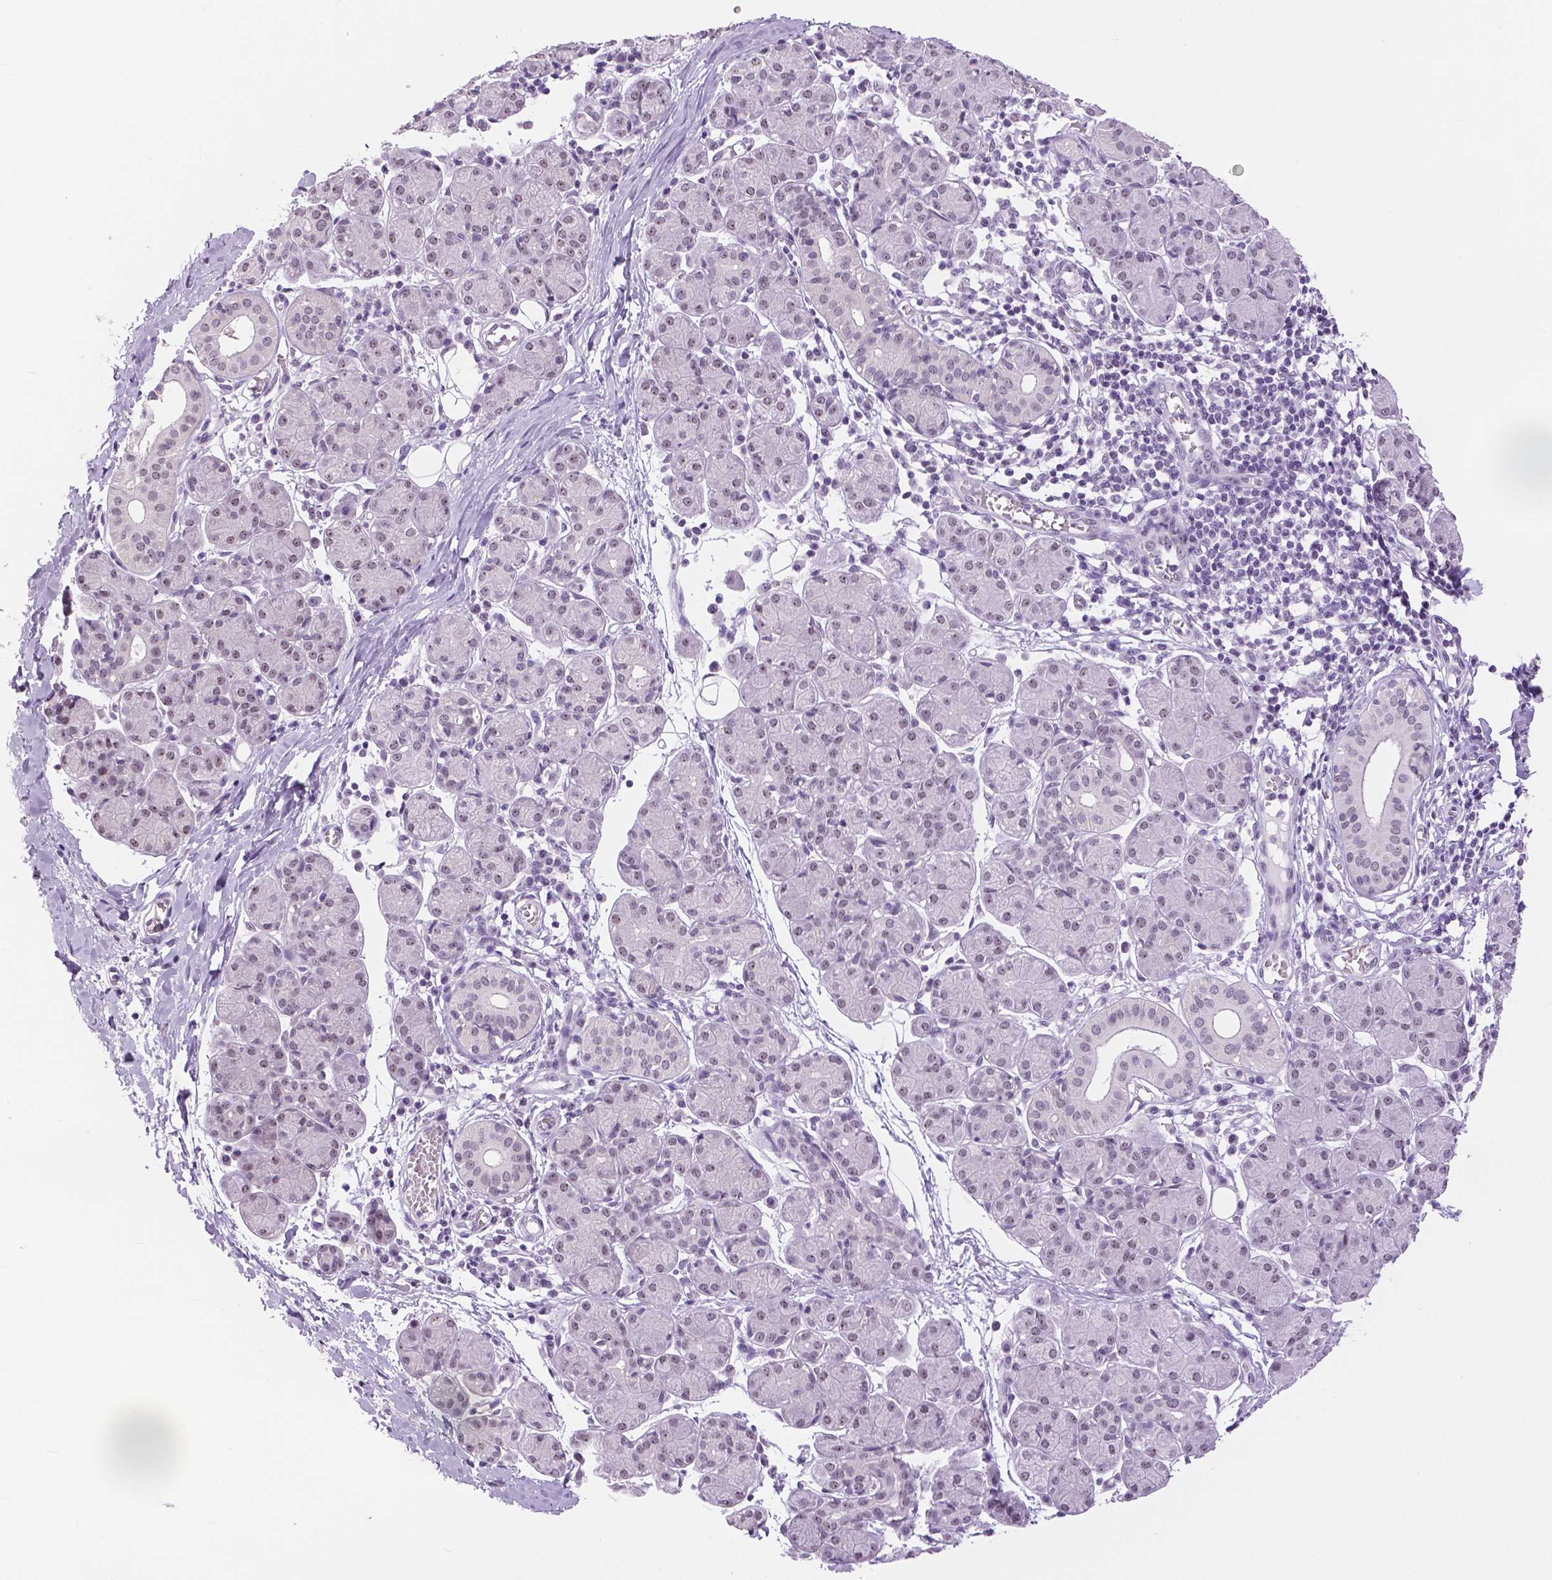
{"staining": {"intensity": "weak", "quantity": "25%-75%", "location": "nuclear"}, "tissue": "salivary gland", "cell_type": "Glandular cells", "image_type": "normal", "snomed": [{"axis": "morphology", "description": "Normal tissue, NOS"}, {"axis": "morphology", "description": "Inflammation, NOS"}, {"axis": "topography", "description": "Lymph node"}, {"axis": "topography", "description": "Salivary gland"}], "caption": "Glandular cells show weak nuclear expression in about 25%-75% of cells in benign salivary gland.", "gene": "NHP2", "patient": {"sex": "male", "age": 3}}